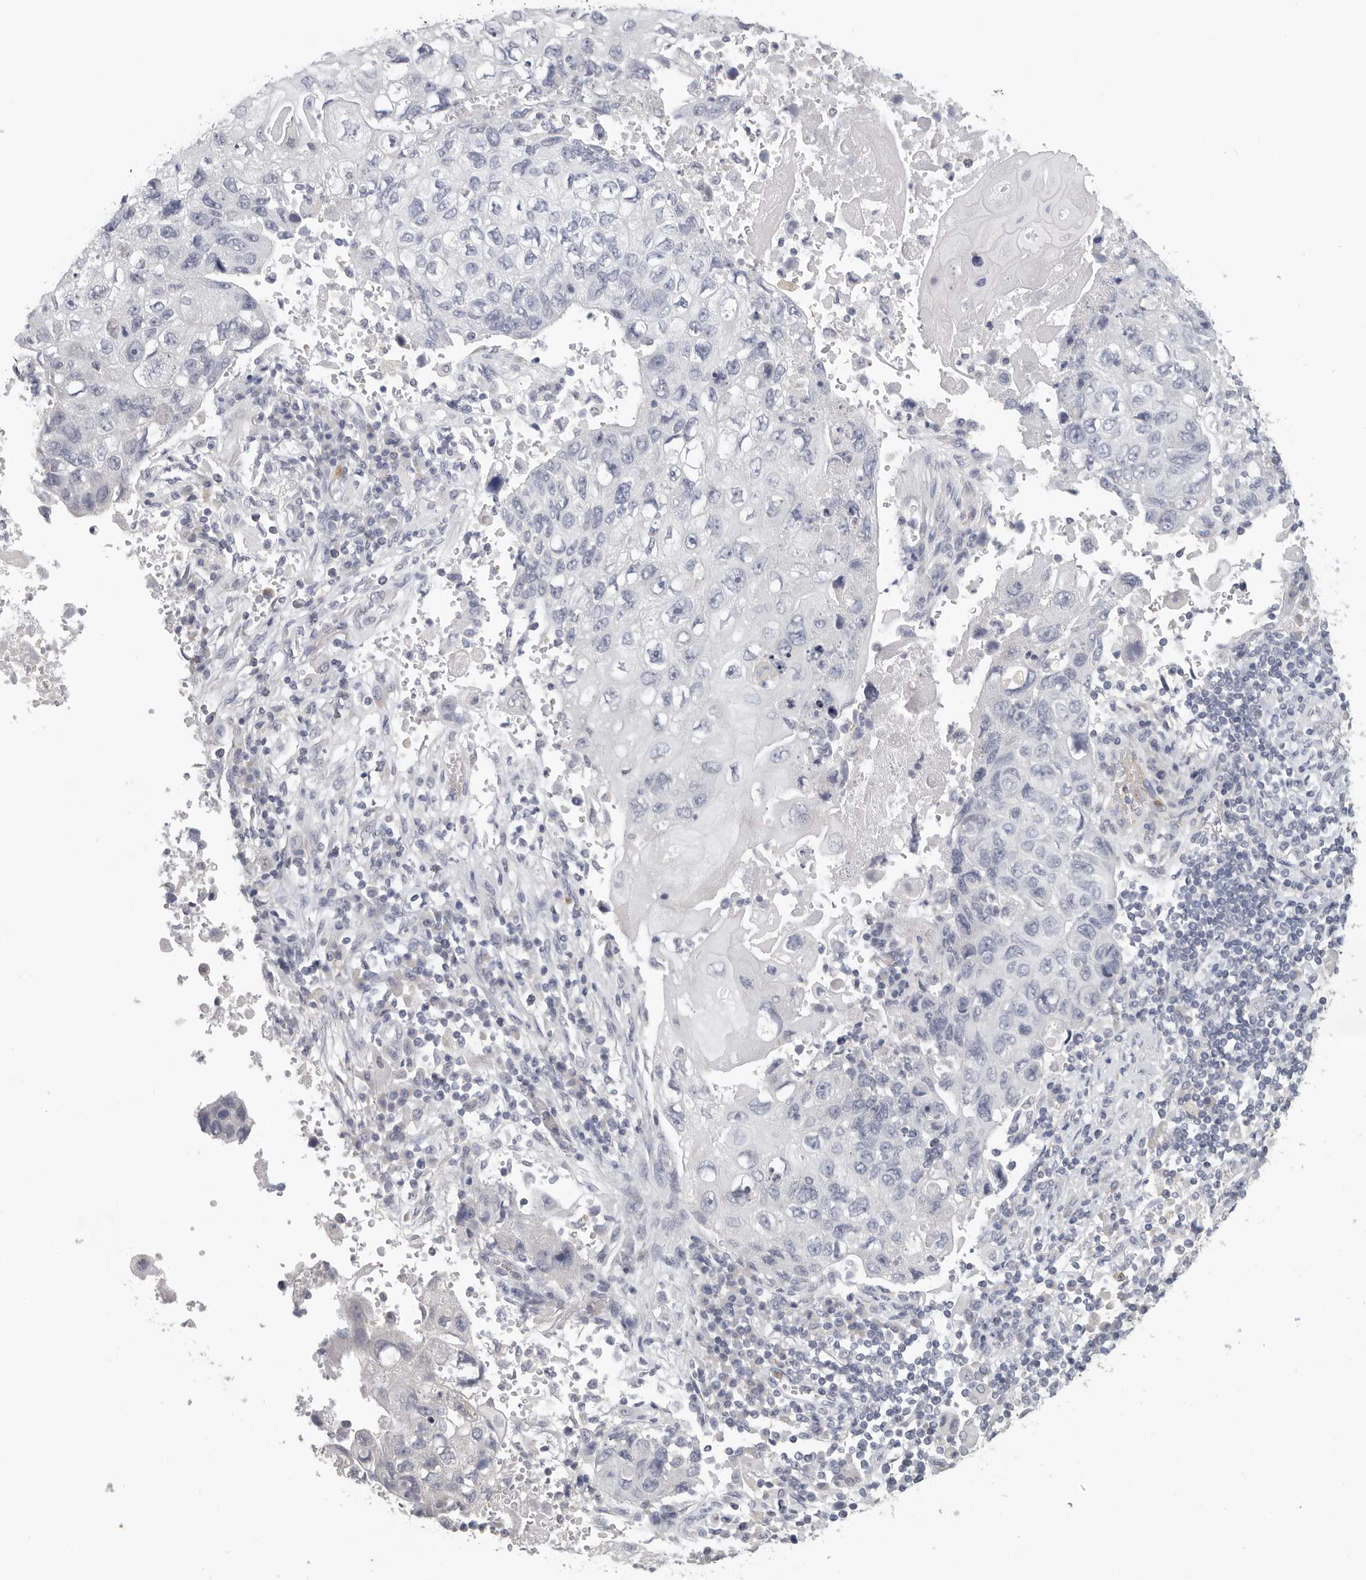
{"staining": {"intensity": "negative", "quantity": "none", "location": "none"}, "tissue": "lung cancer", "cell_type": "Tumor cells", "image_type": "cancer", "snomed": [{"axis": "morphology", "description": "Squamous cell carcinoma, NOS"}, {"axis": "topography", "description": "Lung"}], "caption": "Squamous cell carcinoma (lung) was stained to show a protein in brown. There is no significant staining in tumor cells.", "gene": "DNAJC11", "patient": {"sex": "male", "age": 61}}